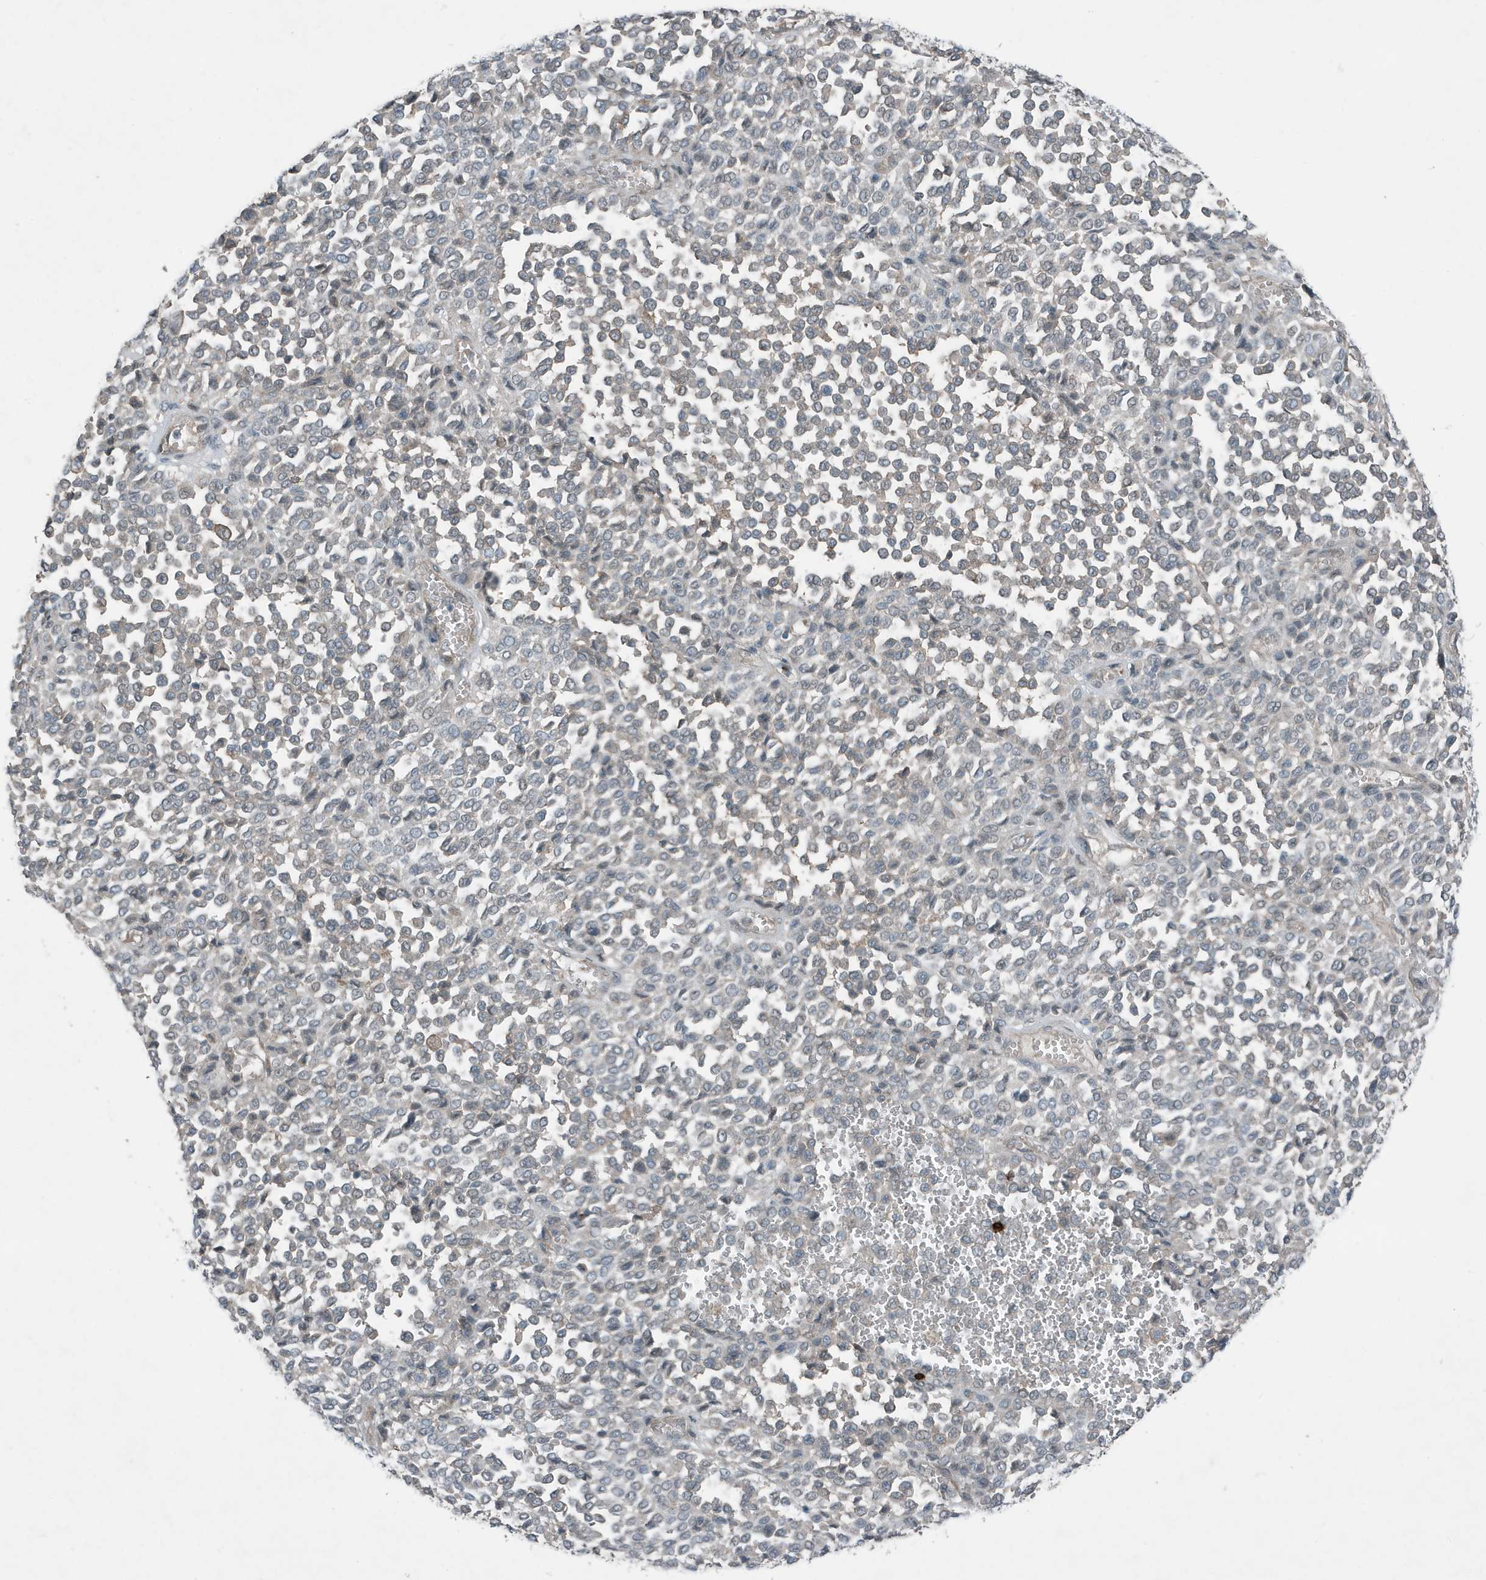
{"staining": {"intensity": "negative", "quantity": "none", "location": "none"}, "tissue": "melanoma", "cell_type": "Tumor cells", "image_type": "cancer", "snomed": [{"axis": "morphology", "description": "Malignant melanoma, Metastatic site"}, {"axis": "topography", "description": "Pancreas"}], "caption": "High magnification brightfield microscopy of melanoma stained with DAB (brown) and counterstained with hematoxylin (blue): tumor cells show no significant staining.", "gene": "DAPP1", "patient": {"sex": "female", "age": 30}}